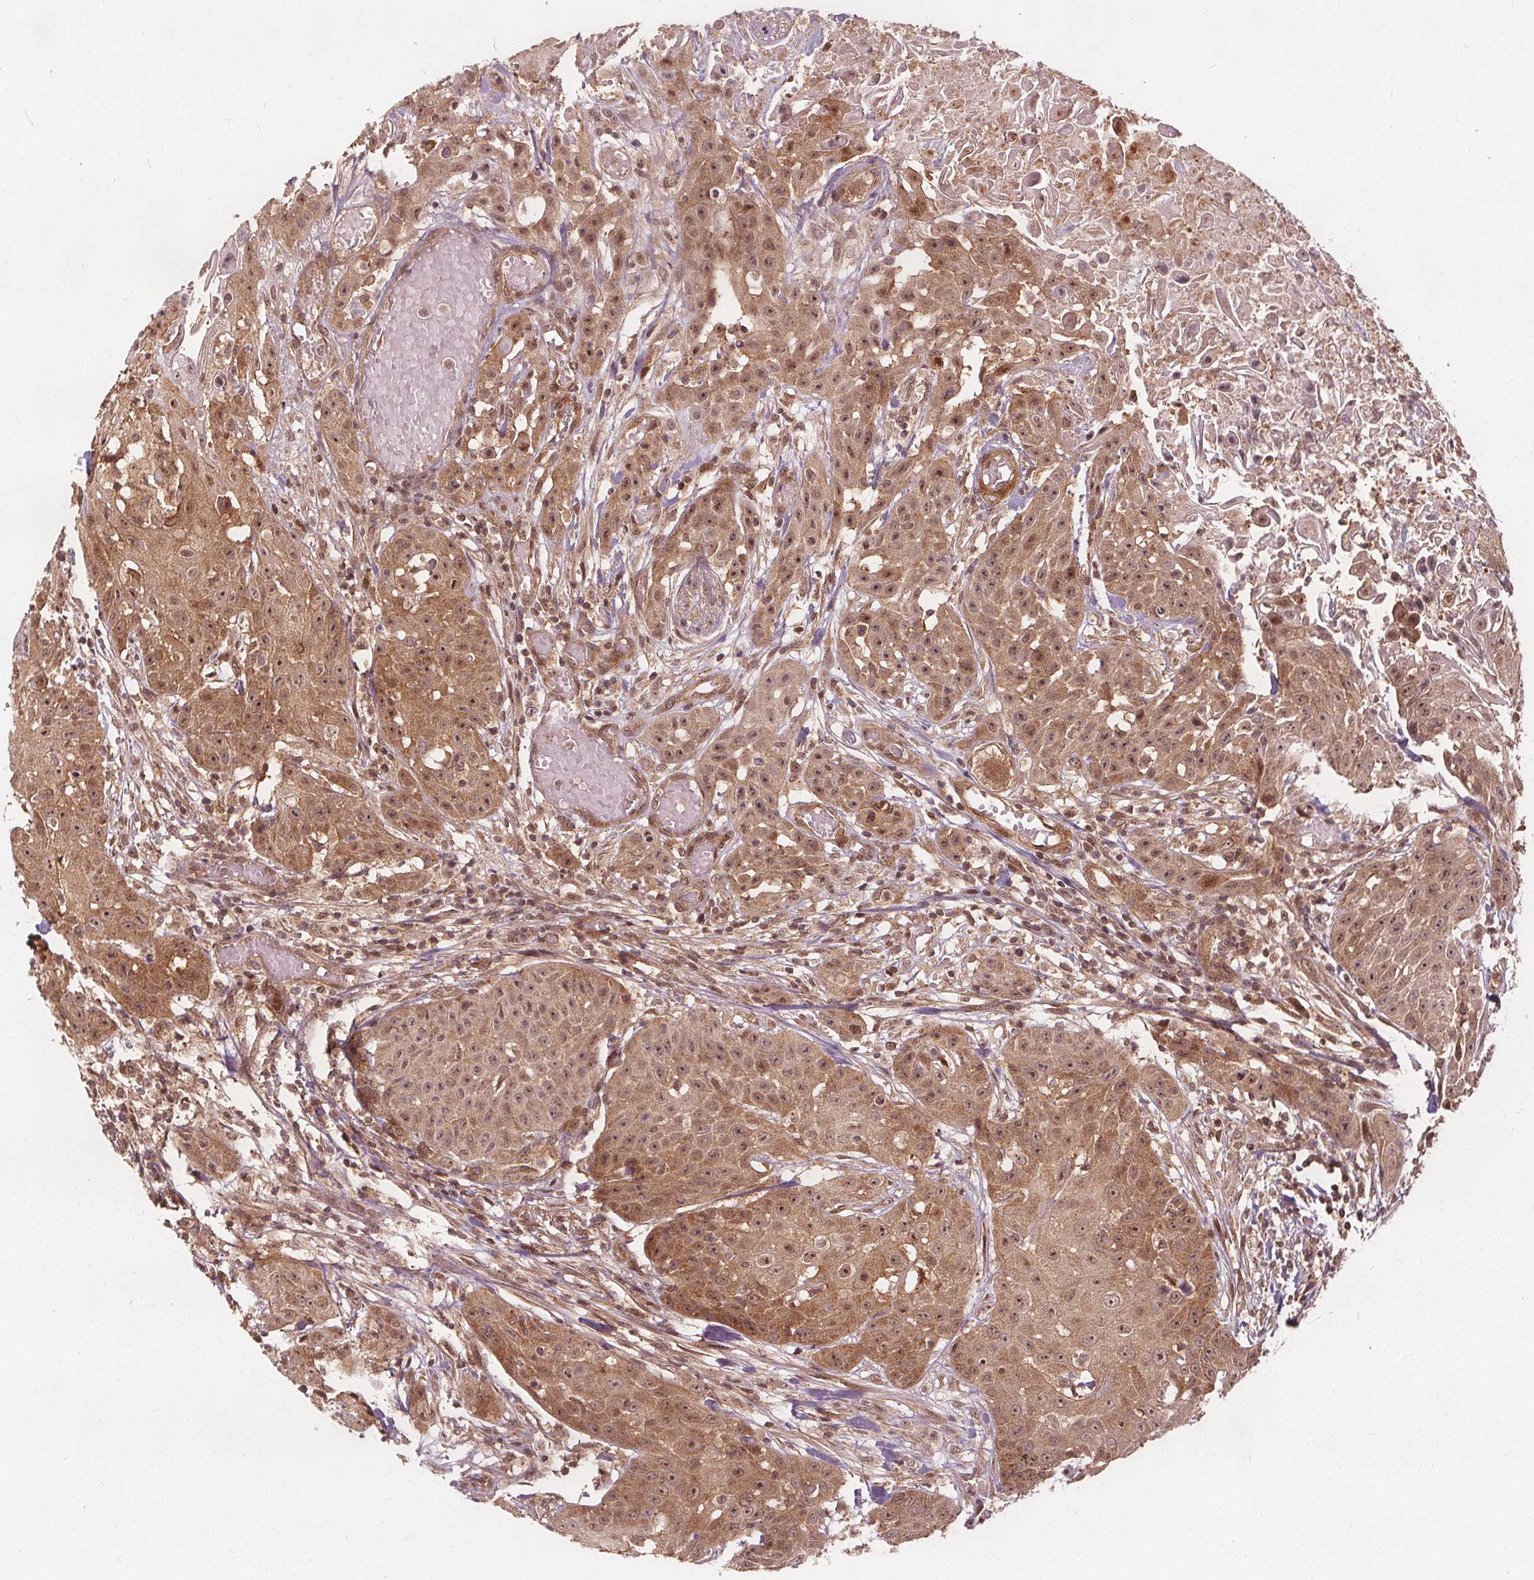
{"staining": {"intensity": "moderate", "quantity": ">75%", "location": "cytoplasmic/membranous,nuclear"}, "tissue": "head and neck cancer", "cell_type": "Tumor cells", "image_type": "cancer", "snomed": [{"axis": "morphology", "description": "Squamous cell carcinoma, NOS"}, {"axis": "topography", "description": "Oral tissue"}, {"axis": "topography", "description": "Head-Neck"}], "caption": "The histopathology image displays staining of squamous cell carcinoma (head and neck), revealing moderate cytoplasmic/membranous and nuclear protein positivity (brown color) within tumor cells.", "gene": "PPP1CB", "patient": {"sex": "female", "age": 55}}